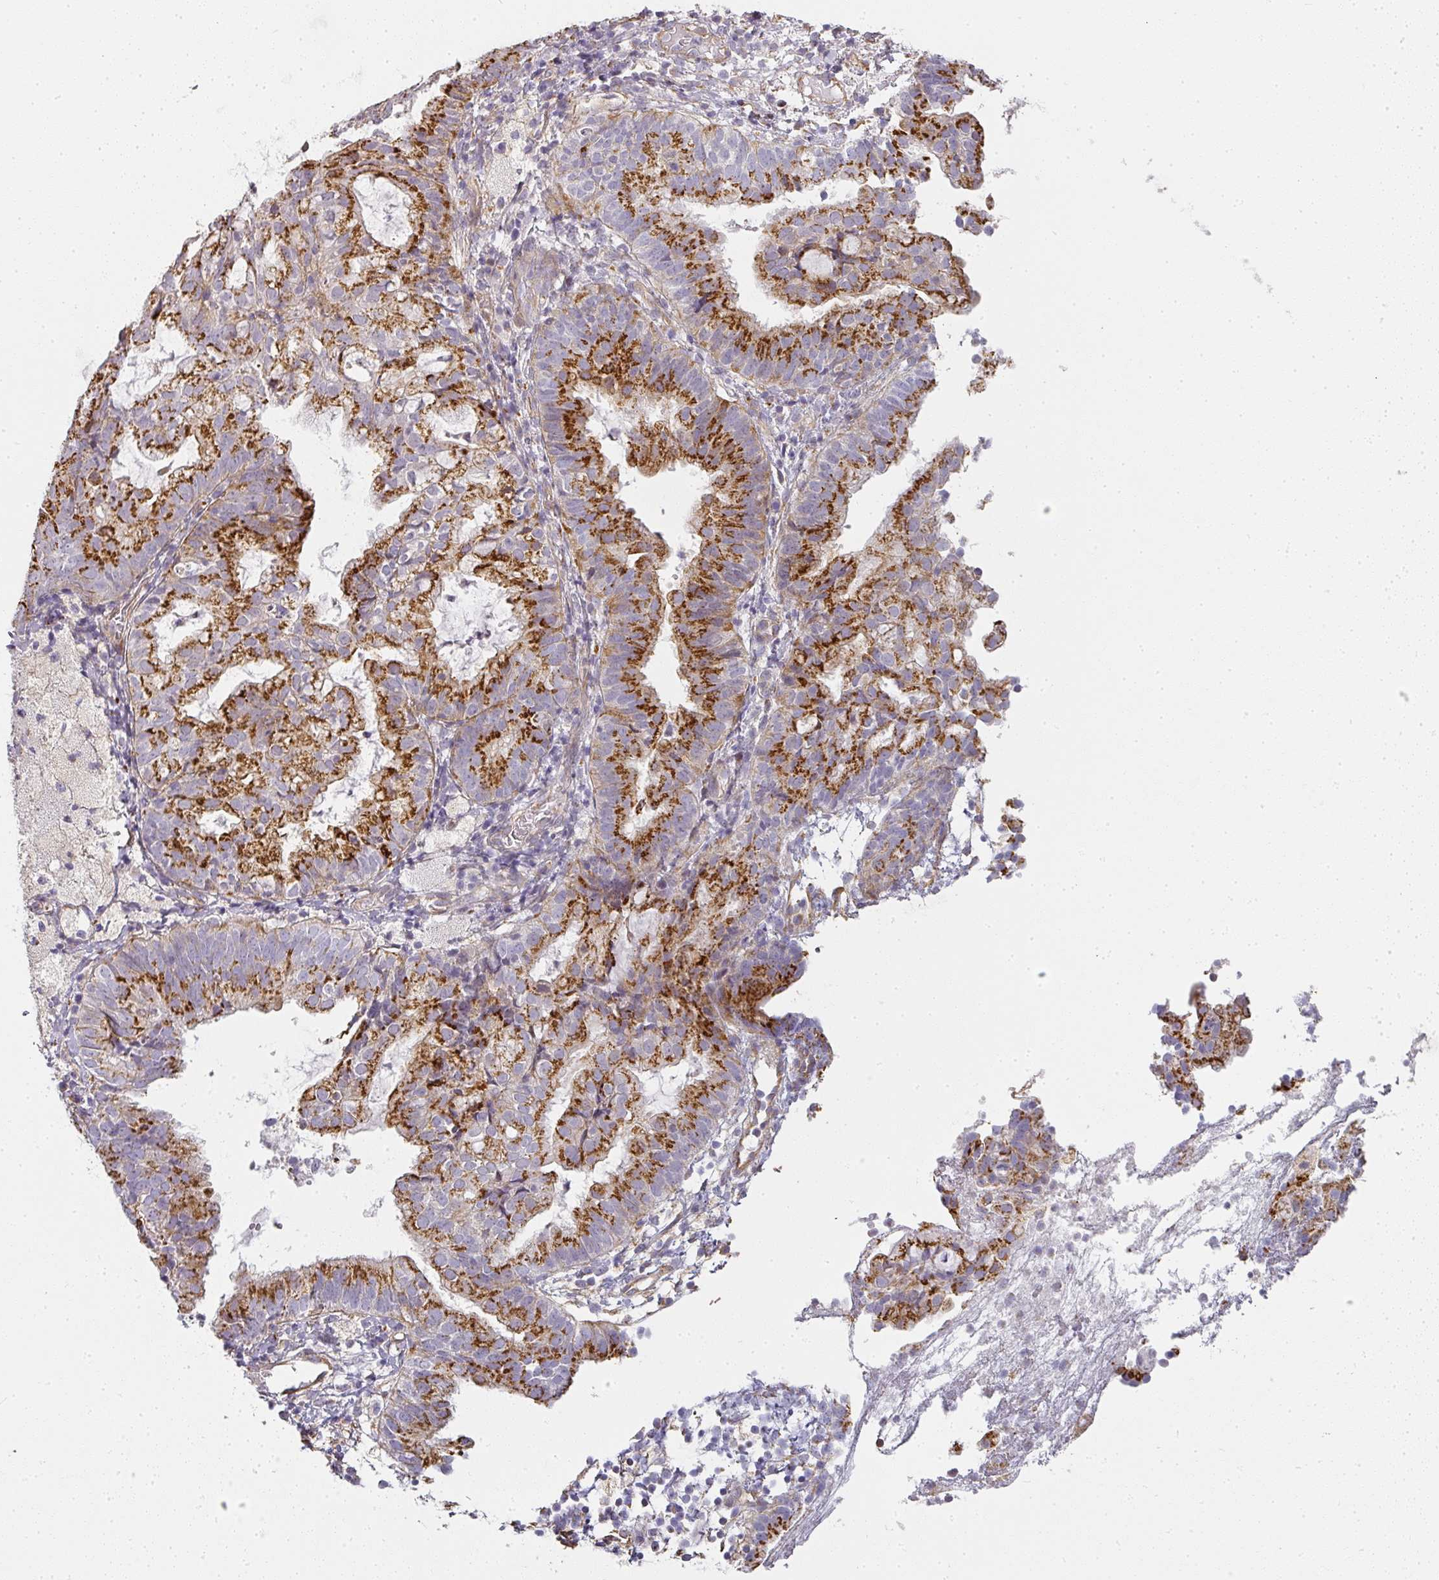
{"staining": {"intensity": "strong", "quantity": ">75%", "location": "cytoplasmic/membranous"}, "tissue": "endometrial cancer", "cell_type": "Tumor cells", "image_type": "cancer", "snomed": [{"axis": "morphology", "description": "Adenocarcinoma, NOS"}, {"axis": "topography", "description": "Endometrium"}], "caption": "IHC histopathology image of human endometrial adenocarcinoma stained for a protein (brown), which displays high levels of strong cytoplasmic/membranous staining in approximately >75% of tumor cells.", "gene": "ATP8B2", "patient": {"sex": "female", "age": 80}}